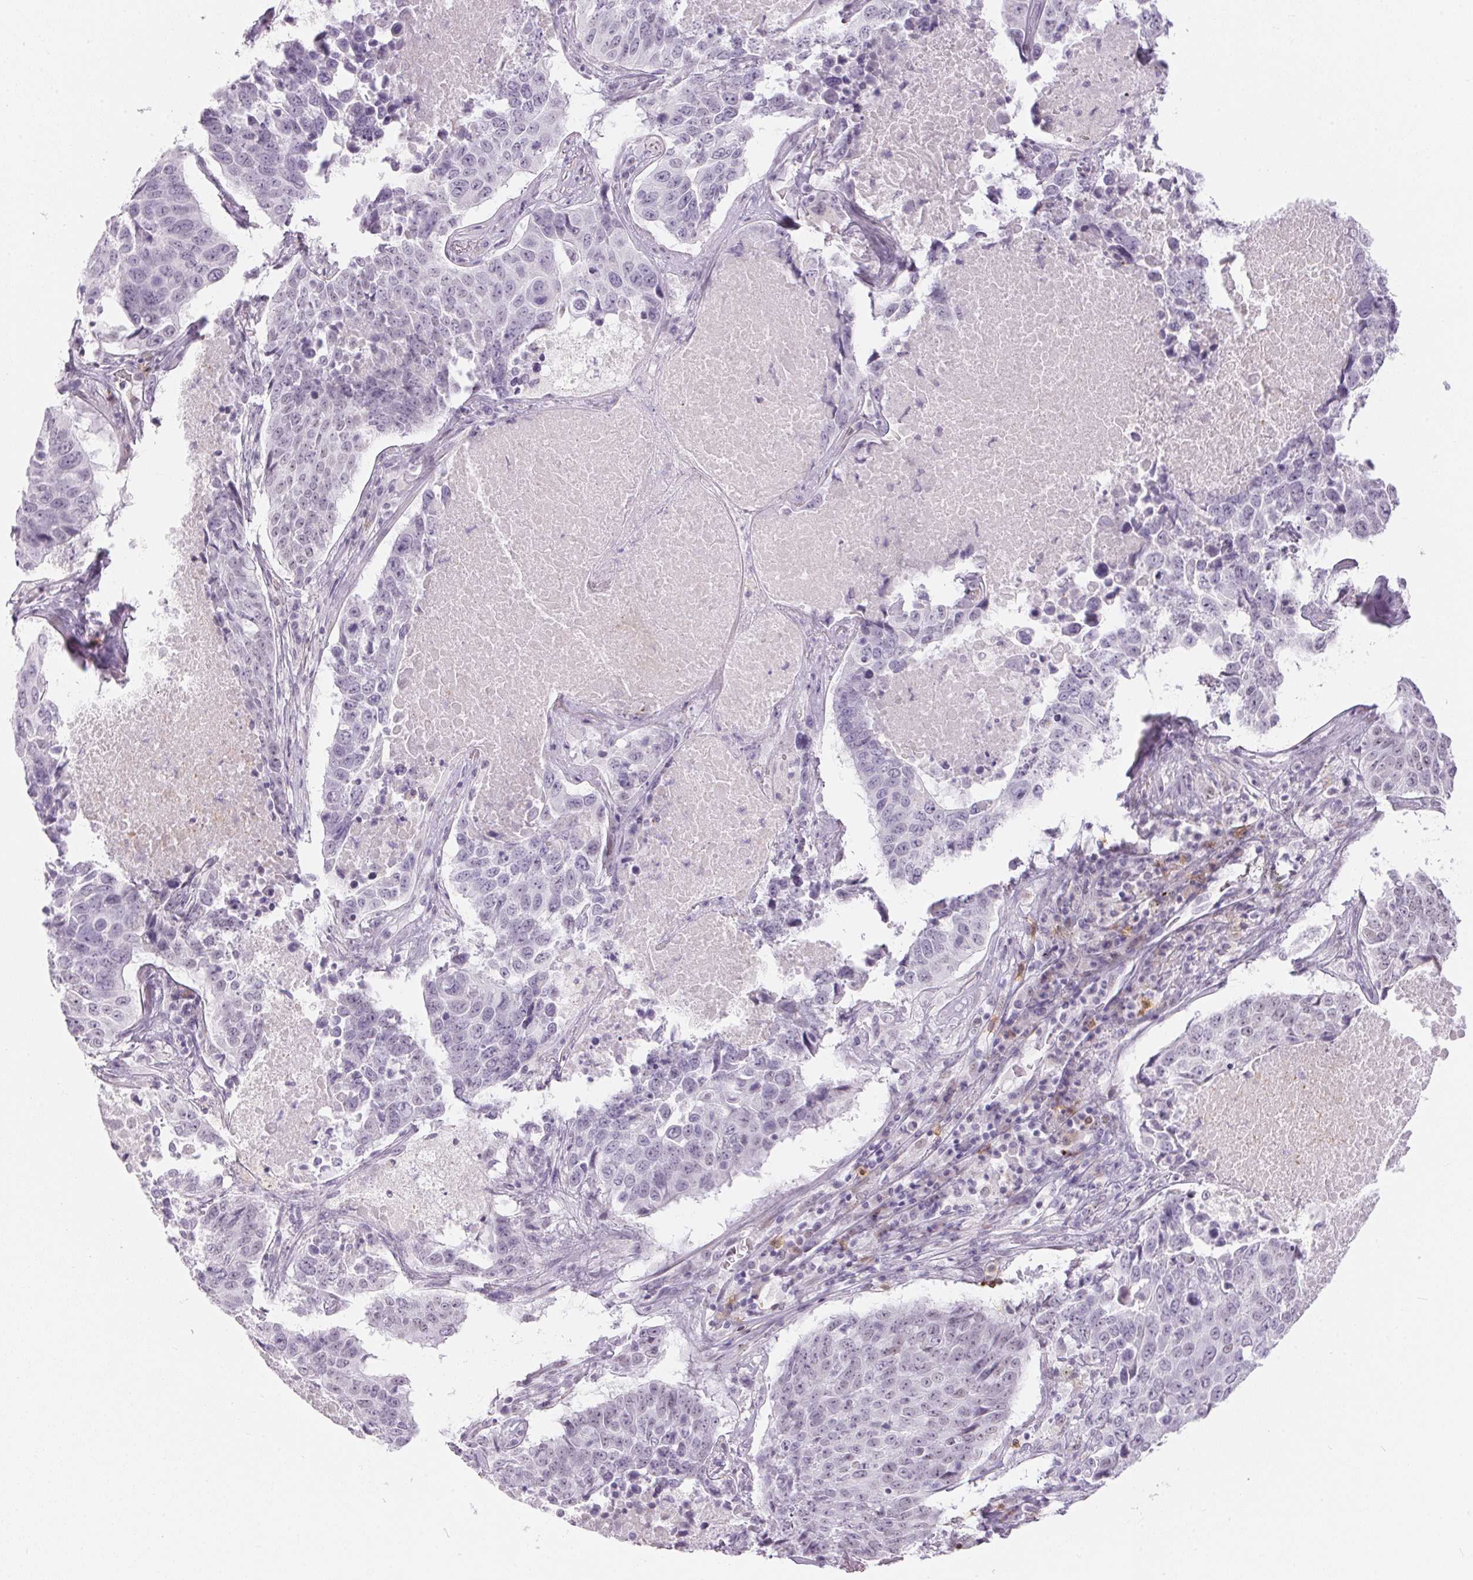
{"staining": {"intensity": "negative", "quantity": "none", "location": "none"}, "tissue": "lung cancer", "cell_type": "Tumor cells", "image_type": "cancer", "snomed": [{"axis": "morphology", "description": "Normal tissue, NOS"}, {"axis": "morphology", "description": "Squamous cell carcinoma, NOS"}, {"axis": "topography", "description": "Bronchus"}, {"axis": "topography", "description": "Lung"}], "caption": "Tumor cells show no significant protein positivity in squamous cell carcinoma (lung).", "gene": "CADPS", "patient": {"sex": "male", "age": 64}}